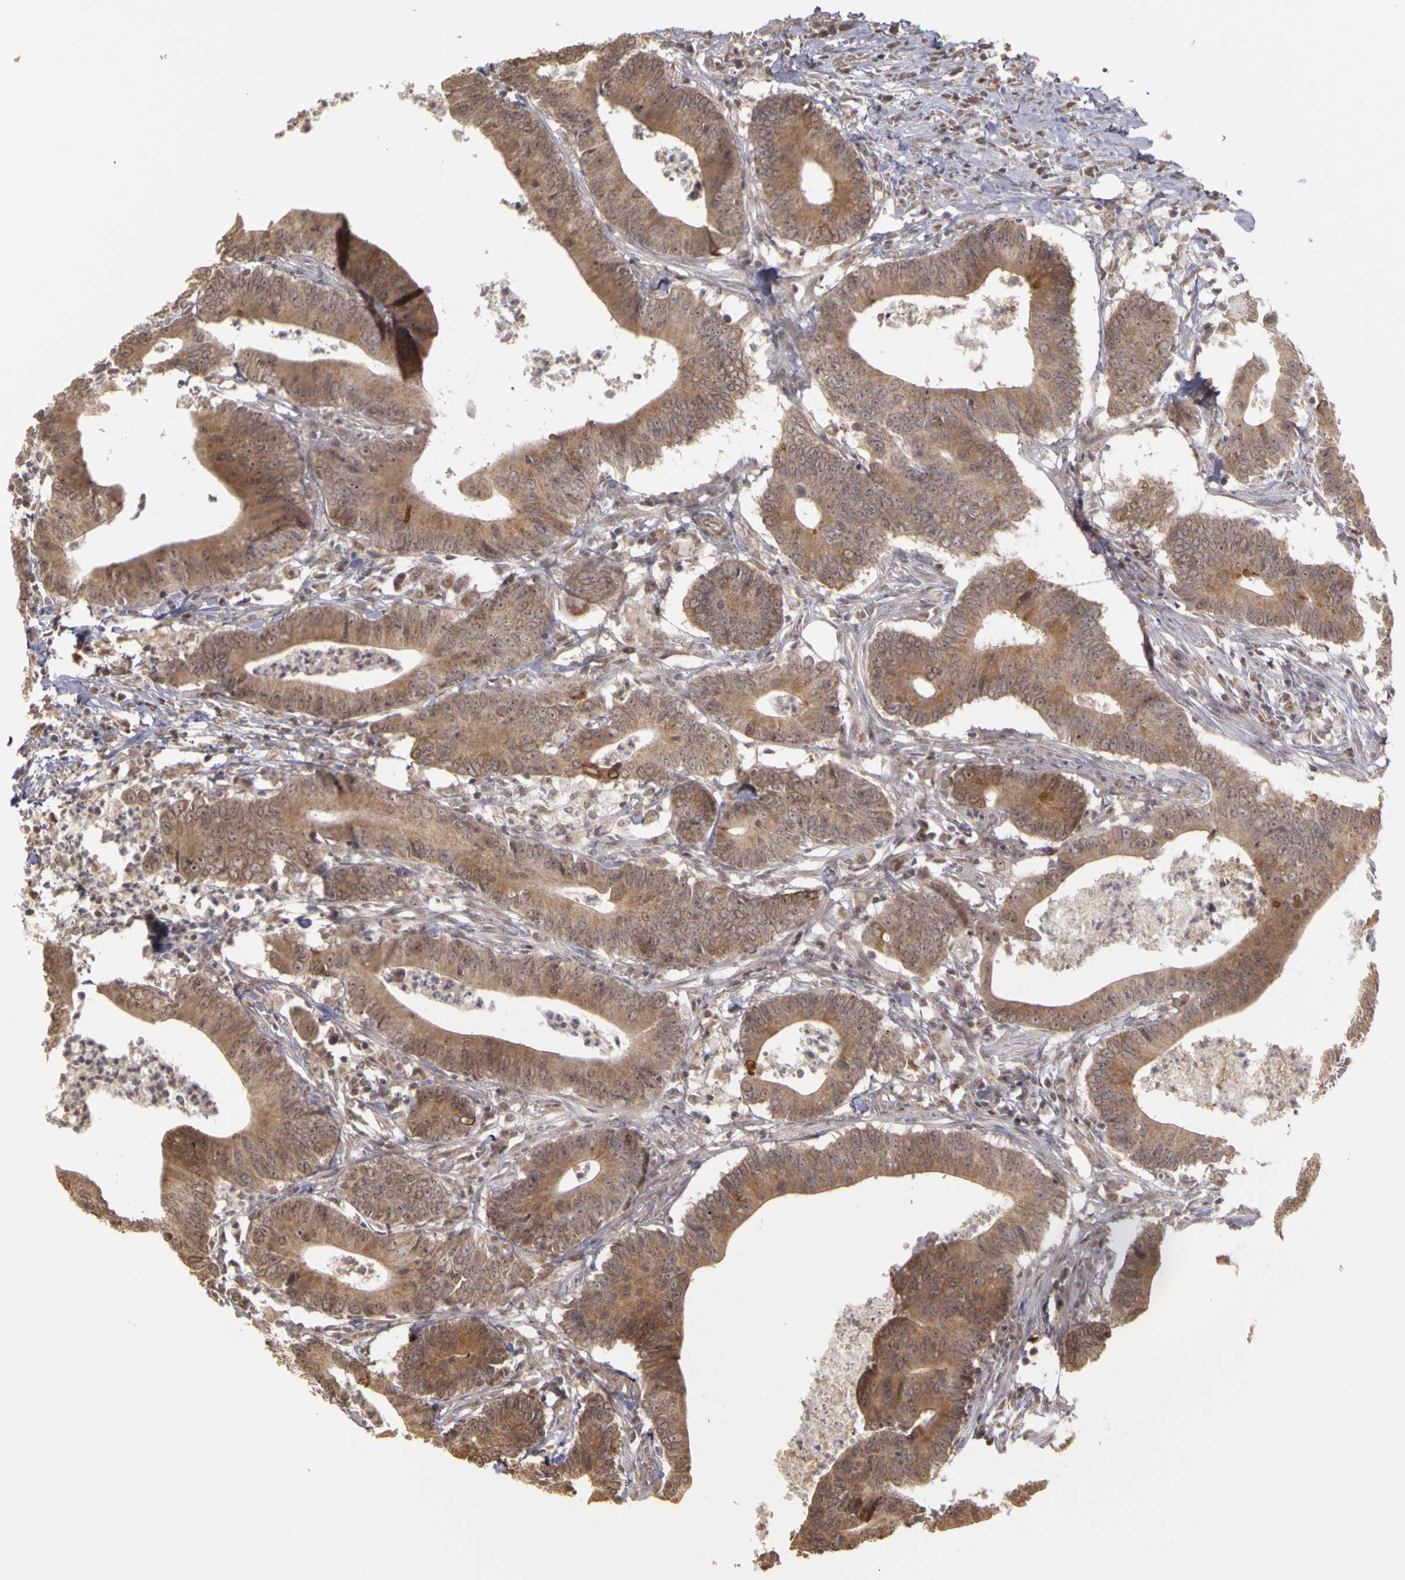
{"staining": {"intensity": "moderate", "quantity": ">75%", "location": "cytoplasmic/membranous"}, "tissue": "colorectal cancer", "cell_type": "Tumor cells", "image_type": "cancer", "snomed": [{"axis": "morphology", "description": "Adenocarcinoma, NOS"}, {"axis": "topography", "description": "Colon"}], "caption": "High-power microscopy captured an immunohistochemistry (IHC) histopathology image of colorectal cancer (adenocarcinoma), revealing moderate cytoplasmic/membranous positivity in about >75% of tumor cells.", "gene": "FRMD7", "patient": {"sex": "male", "age": 55}}